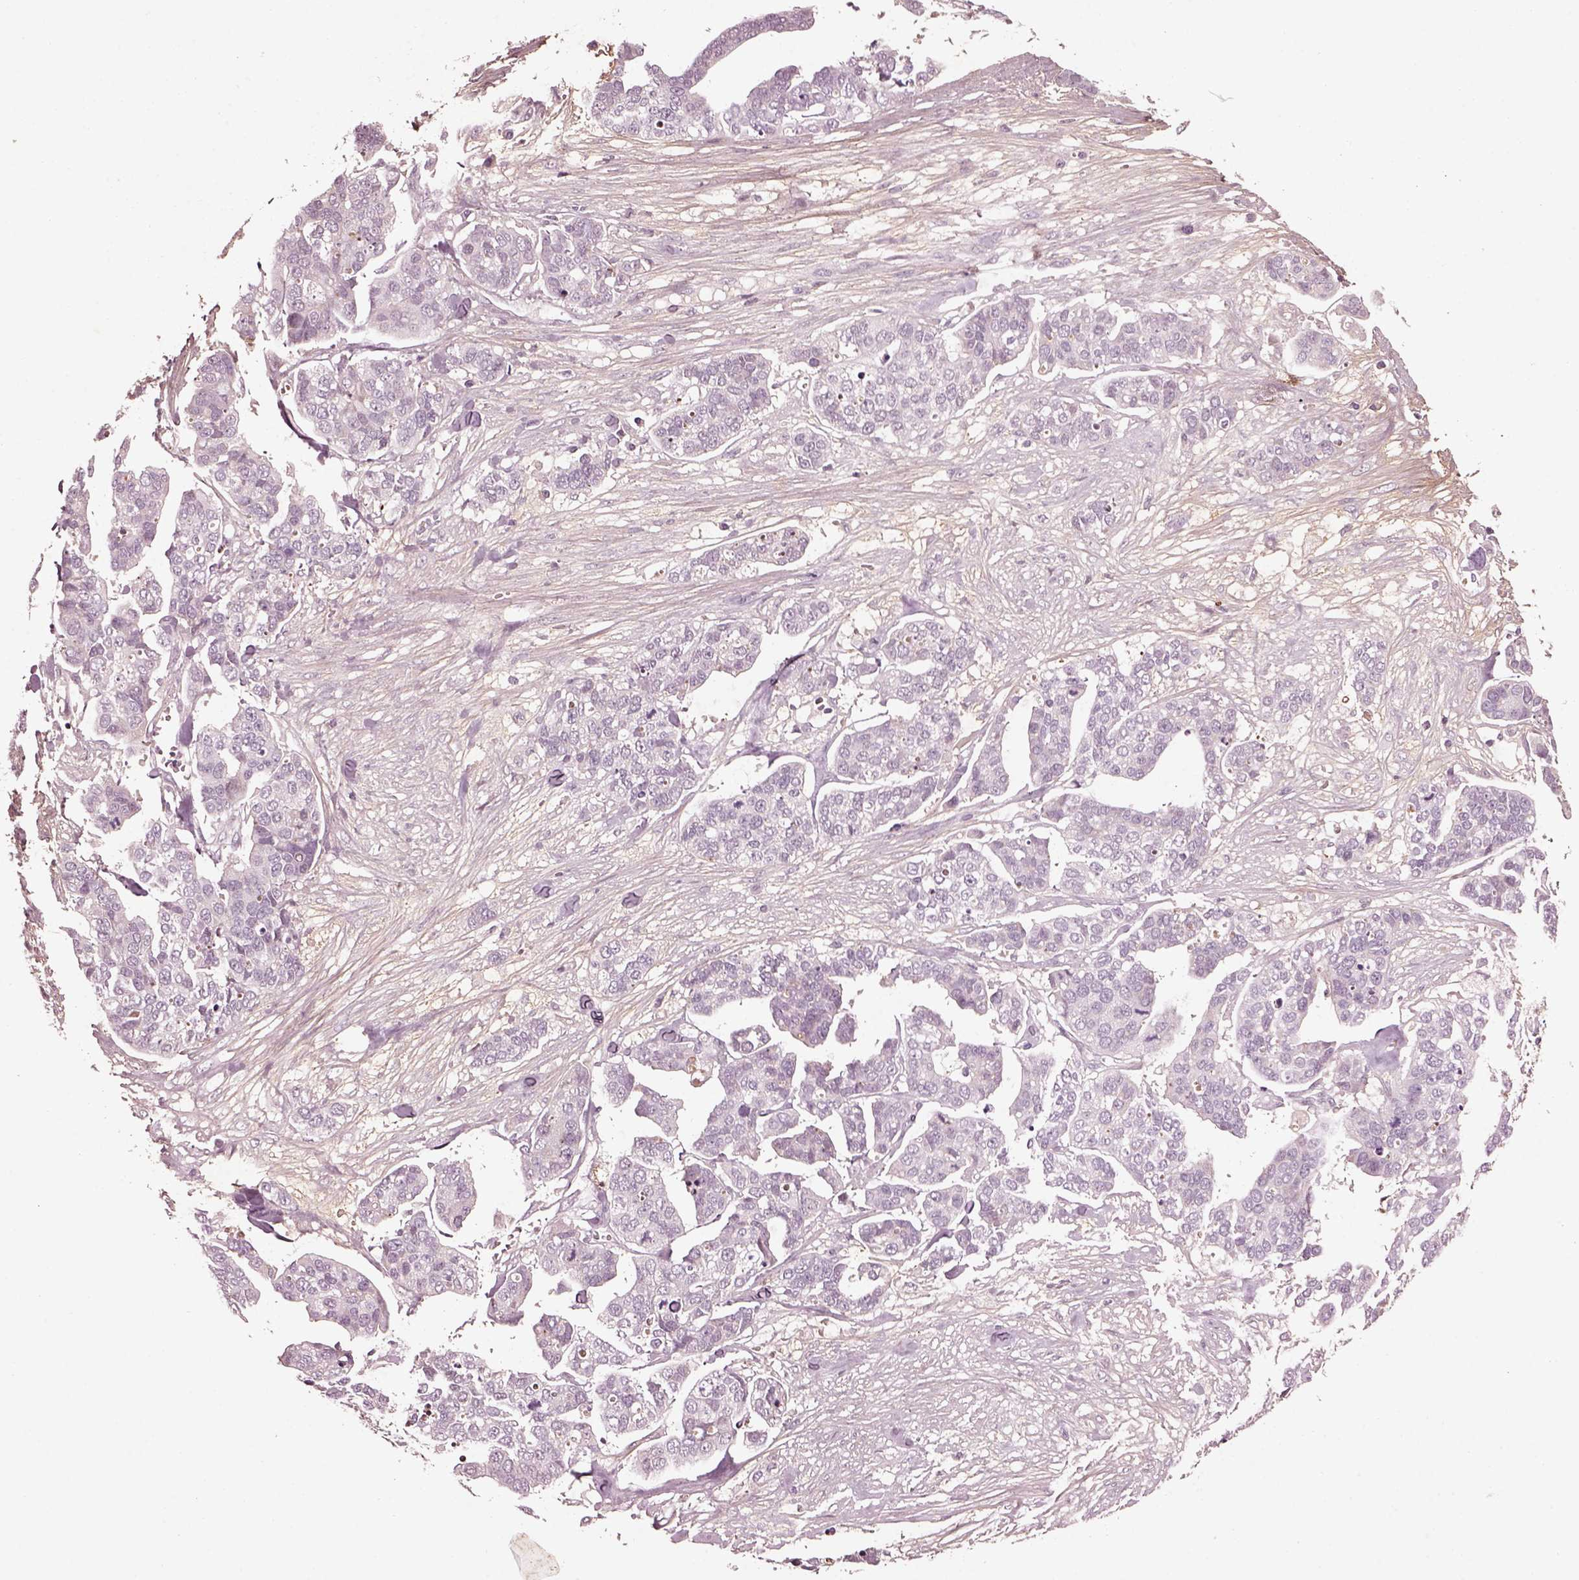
{"staining": {"intensity": "negative", "quantity": "none", "location": "none"}, "tissue": "ovarian cancer", "cell_type": "Tumor cells", "image_type": "cancer", "snomed": [{"axis": "morphology", "description": "Carcinoma, endometroid"}, {"axis": "topography", "description": "Ovary"}], "caption": "DAB immunohistochemical staining of ovarian cancer (endometroid carcinoma) shows no significant expression in tumor cells.", "gene": "EFEMP1", "patient": {"sex": "female", "age": 65}}